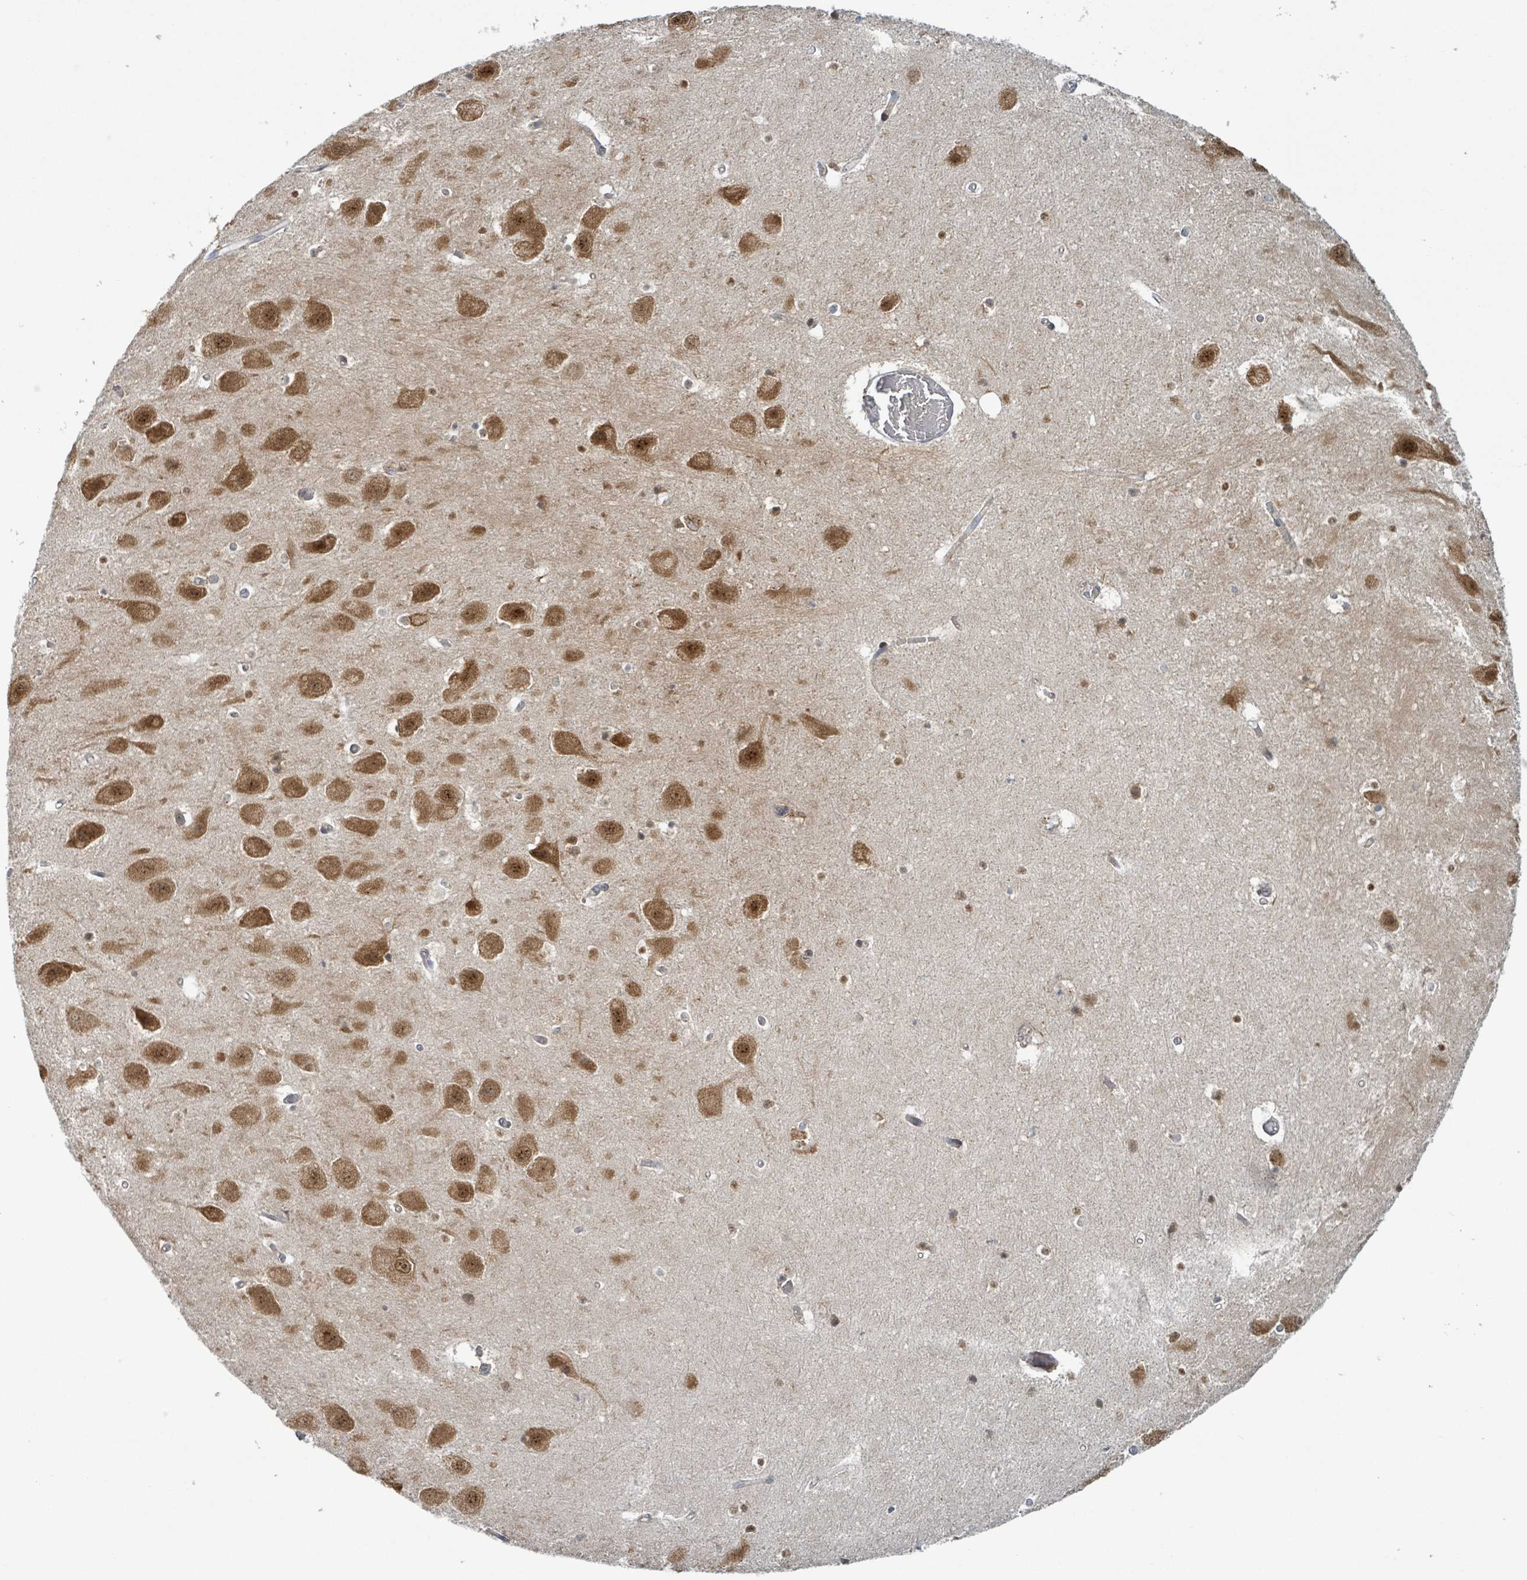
{"staining": {"intensity": "strong", "quantity": "25%-75%", "location": "cytoplasmic/membranous"}, "tissue": "hippocampus", "cell_type": "Glial cells", "image_type": "normal", "snomed": [{"axis": "morphology", "description": "Normal tissue, NOS"}, {"axis": "topography", "description": "Hippocampus"}], "caption": "A high-resolution micrograph shows IHC staining of normal hippocampus, which reveals strong cytoplasmic/membranous staining in about 25%-75% of glial cells. (DAB (3,3'-diaminobenzidine) = brown stain, brightfield microscopy at high magnification).", "gene": "OR51E1", "patient": {"sex": "female", "age": 52}}